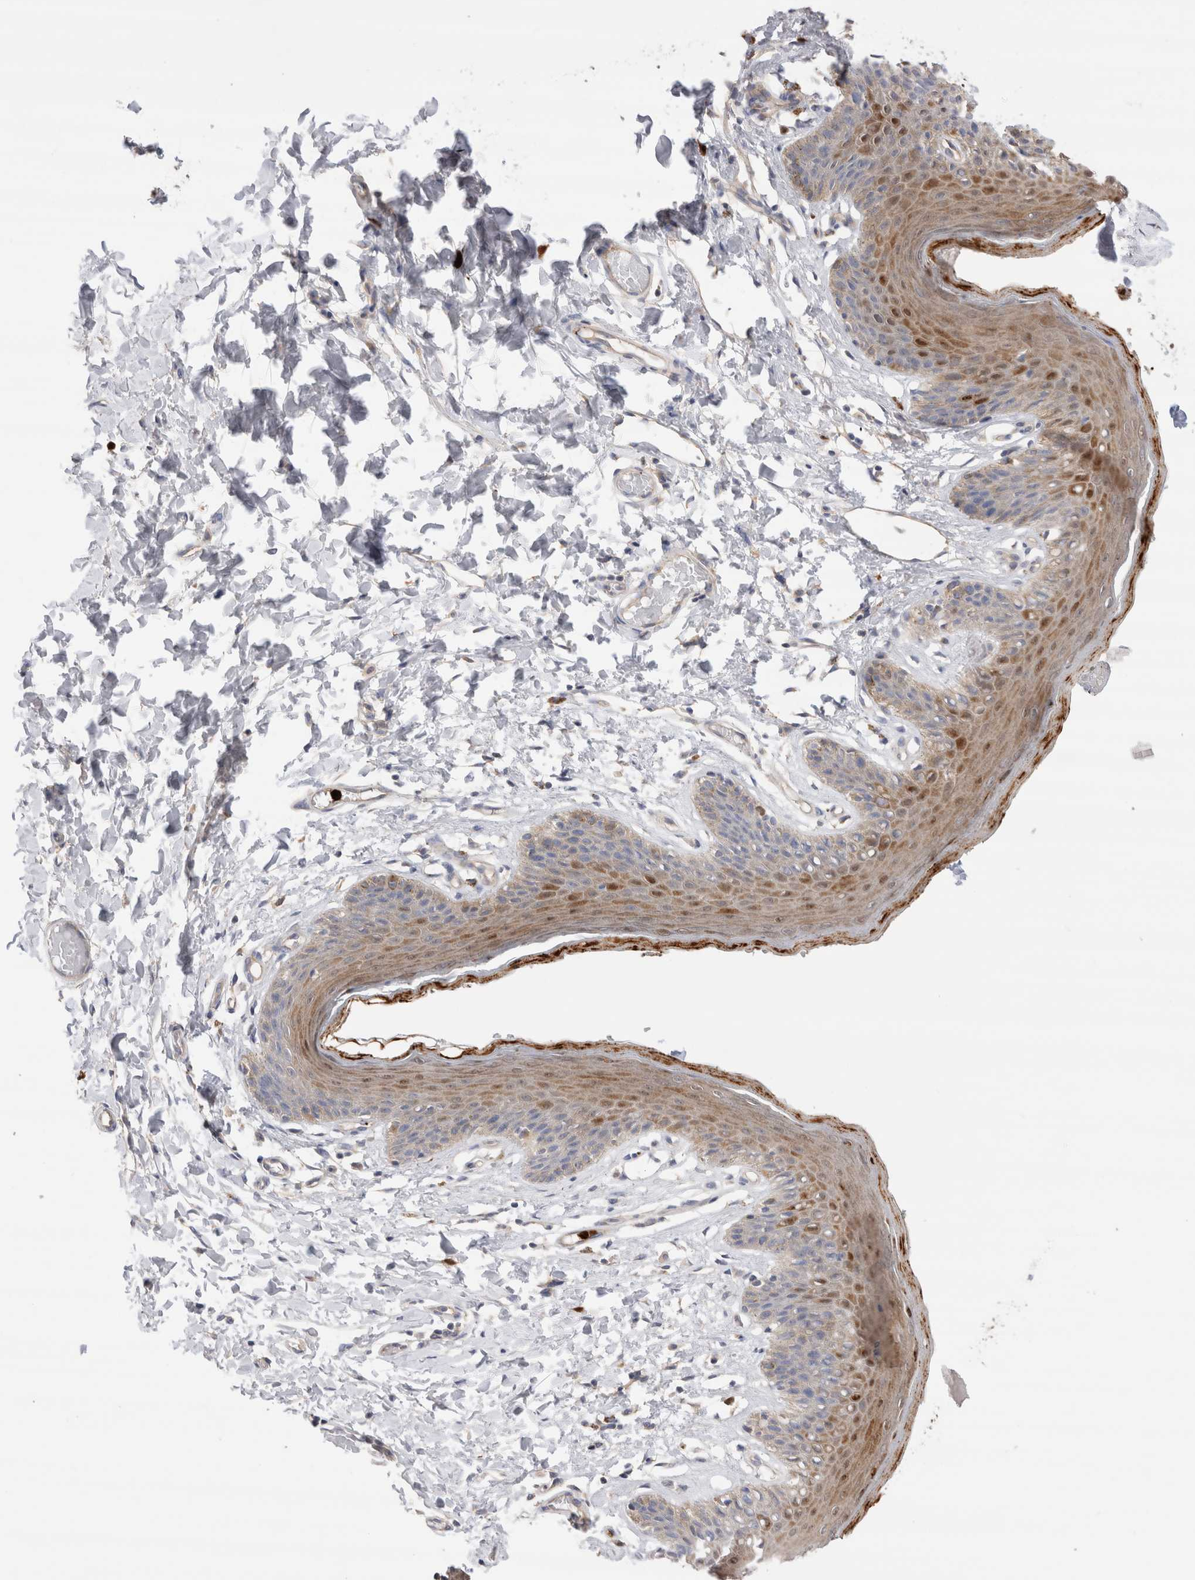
{"staining": {"intensity": "moderate", "quantity": "25%-75%", "location": "cytoplasmic/membranous"}, "tissue": "skin", "cell_type": "Epidermal cells", "image_type": "normal", "snomed": [{"axis": "morphology", "description": "Normal tissue, NOS"}, {"axis": "topography", "description": "Vulva"}], "caption": "This is a micrograph of immunohistochemistry staining of benign skin, which shows moderate expression in the cytoplasmic/membranous of epidermal cells.", "gene": "NXT2", "patient": {"sex": "female", "age": 66}}